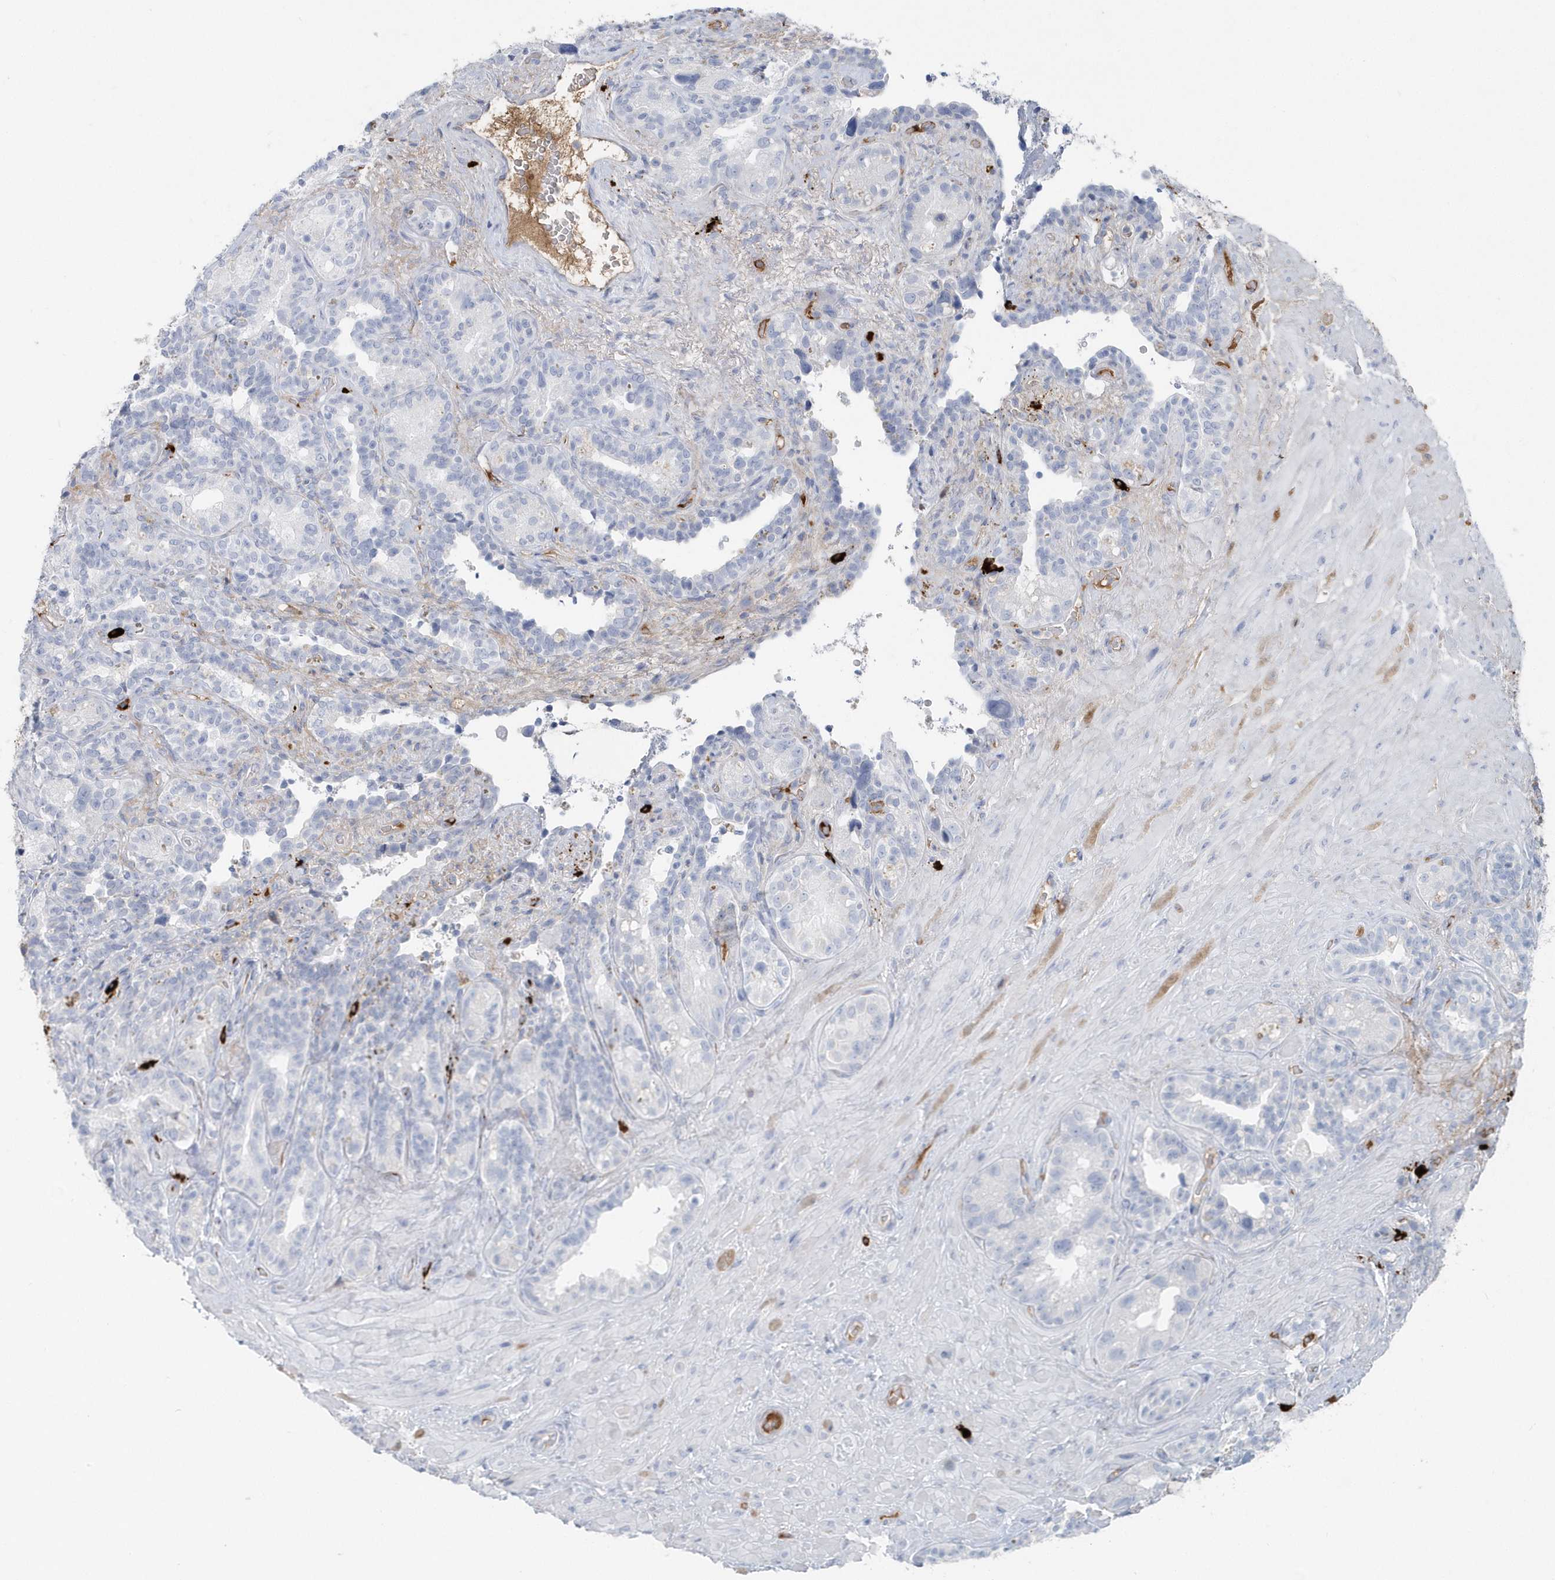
{"staining": {"intensity": "negative", "quantity": "none", "location": "none"}, "tissue": "seminal vesicle", "cell_type": "Glandular cells", "image_type": "normal", "snomed": [{"axis": "morphology", "description": "Normal tissue, NOS"}, {"axis": "topography", "description": "Seminal veicle"}, {"axis": "topography", "description": "Peripheral nerve tissue"}], "caption": "DAB immunohistochemical staining of benign human seminal vesicle demonstrates no significant expression in glandular cells.", "gene": "JCHAIN", "patient": {"sex": "male", "age": 67}}